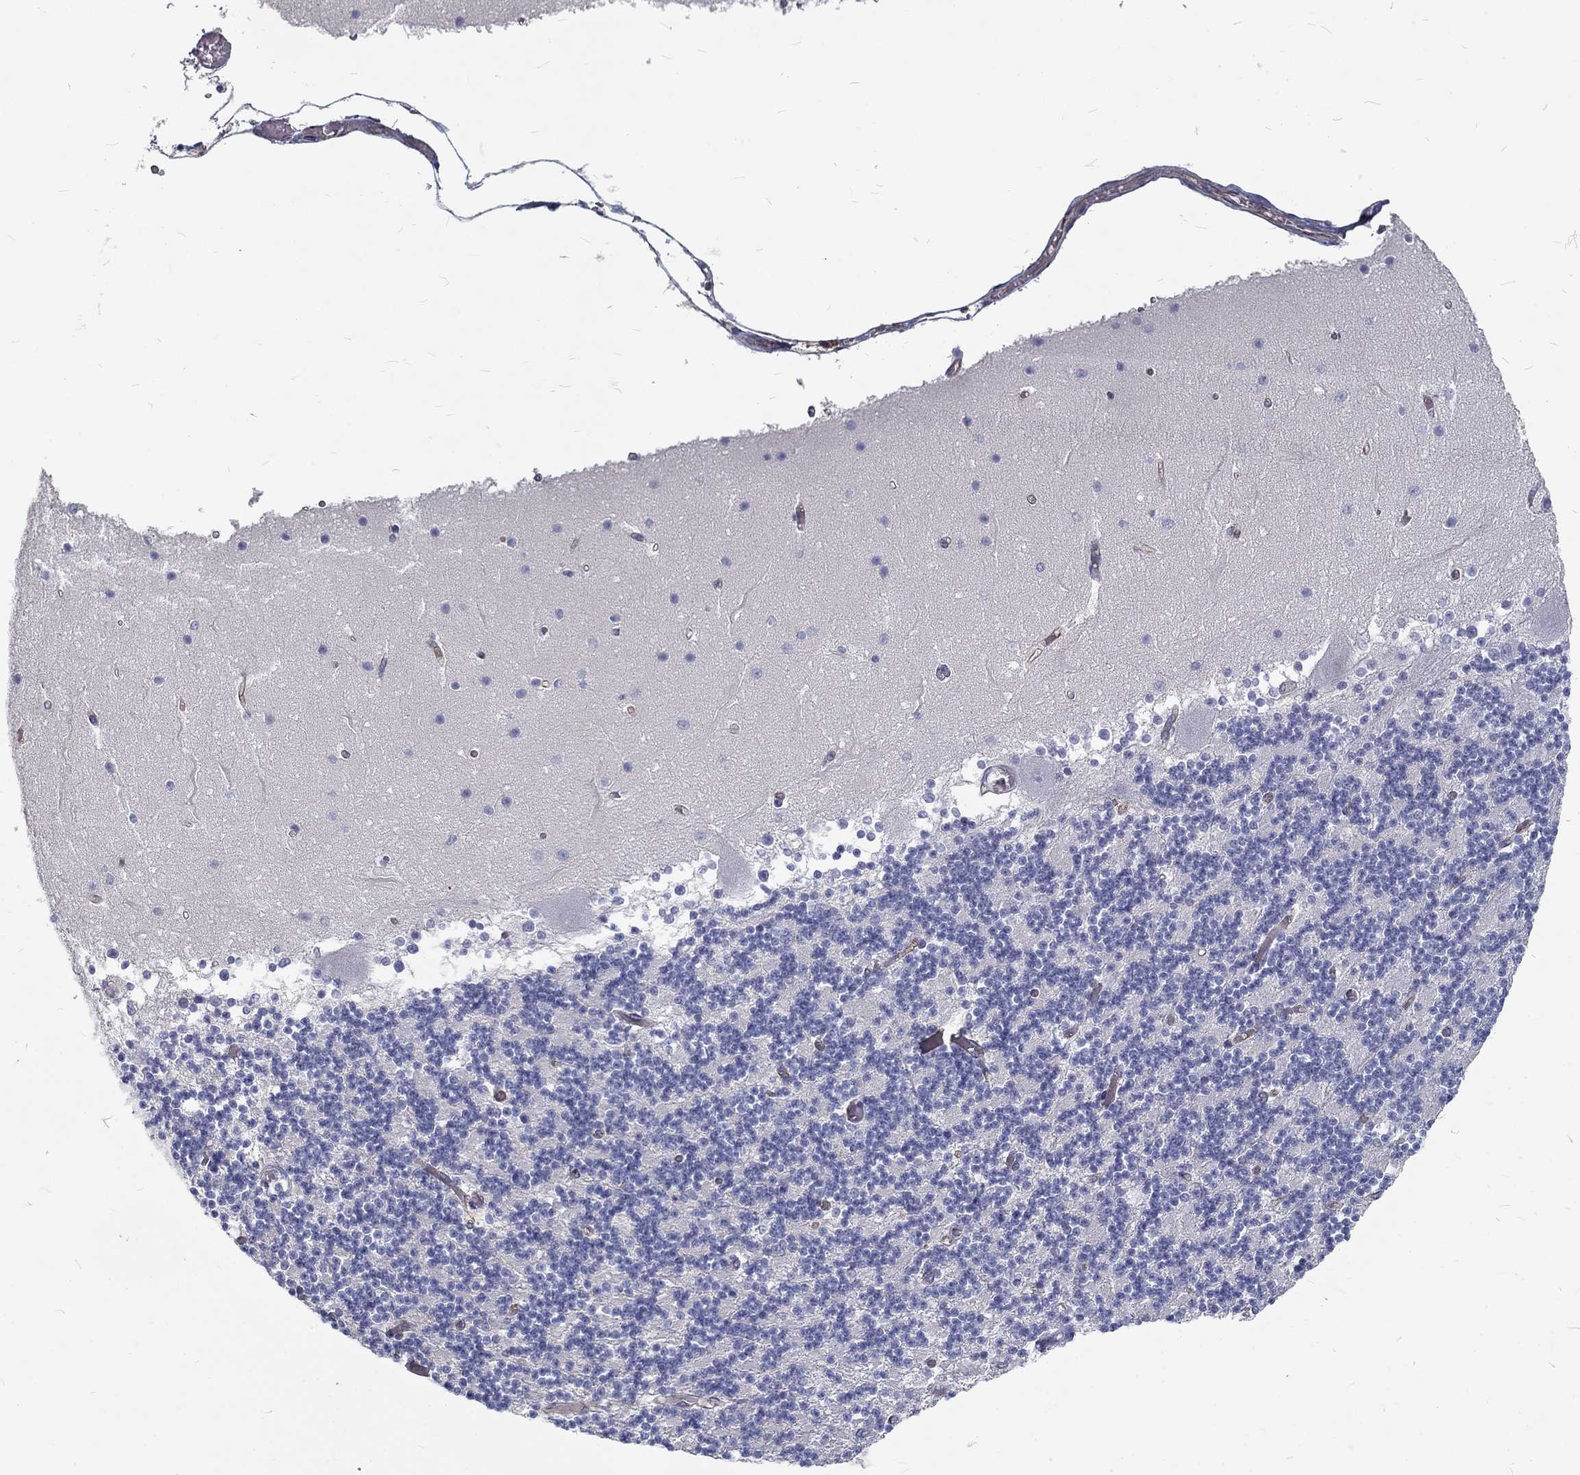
{"staining": {"intensity": "negative", "quantity": "none", "location": "none"}, "tissue": "cerebellum", "cell_type": "Cells in granular layer", "image_type": "normal", "snomed": [{"axis": "morphology", "description": "Normal tissue, NOS"}, {"axis": "topography", "description": "Cerebellum"}], "caption": "Cerebellum was stained to show a protein in brown. There is no significant expression in cells in granular layer. (DAB (3,3'-diaminobenzidine) immunohistochemistry, high magnification).", "gene": "MTMR11", "patient": {"sex": "female", "age": 28}}